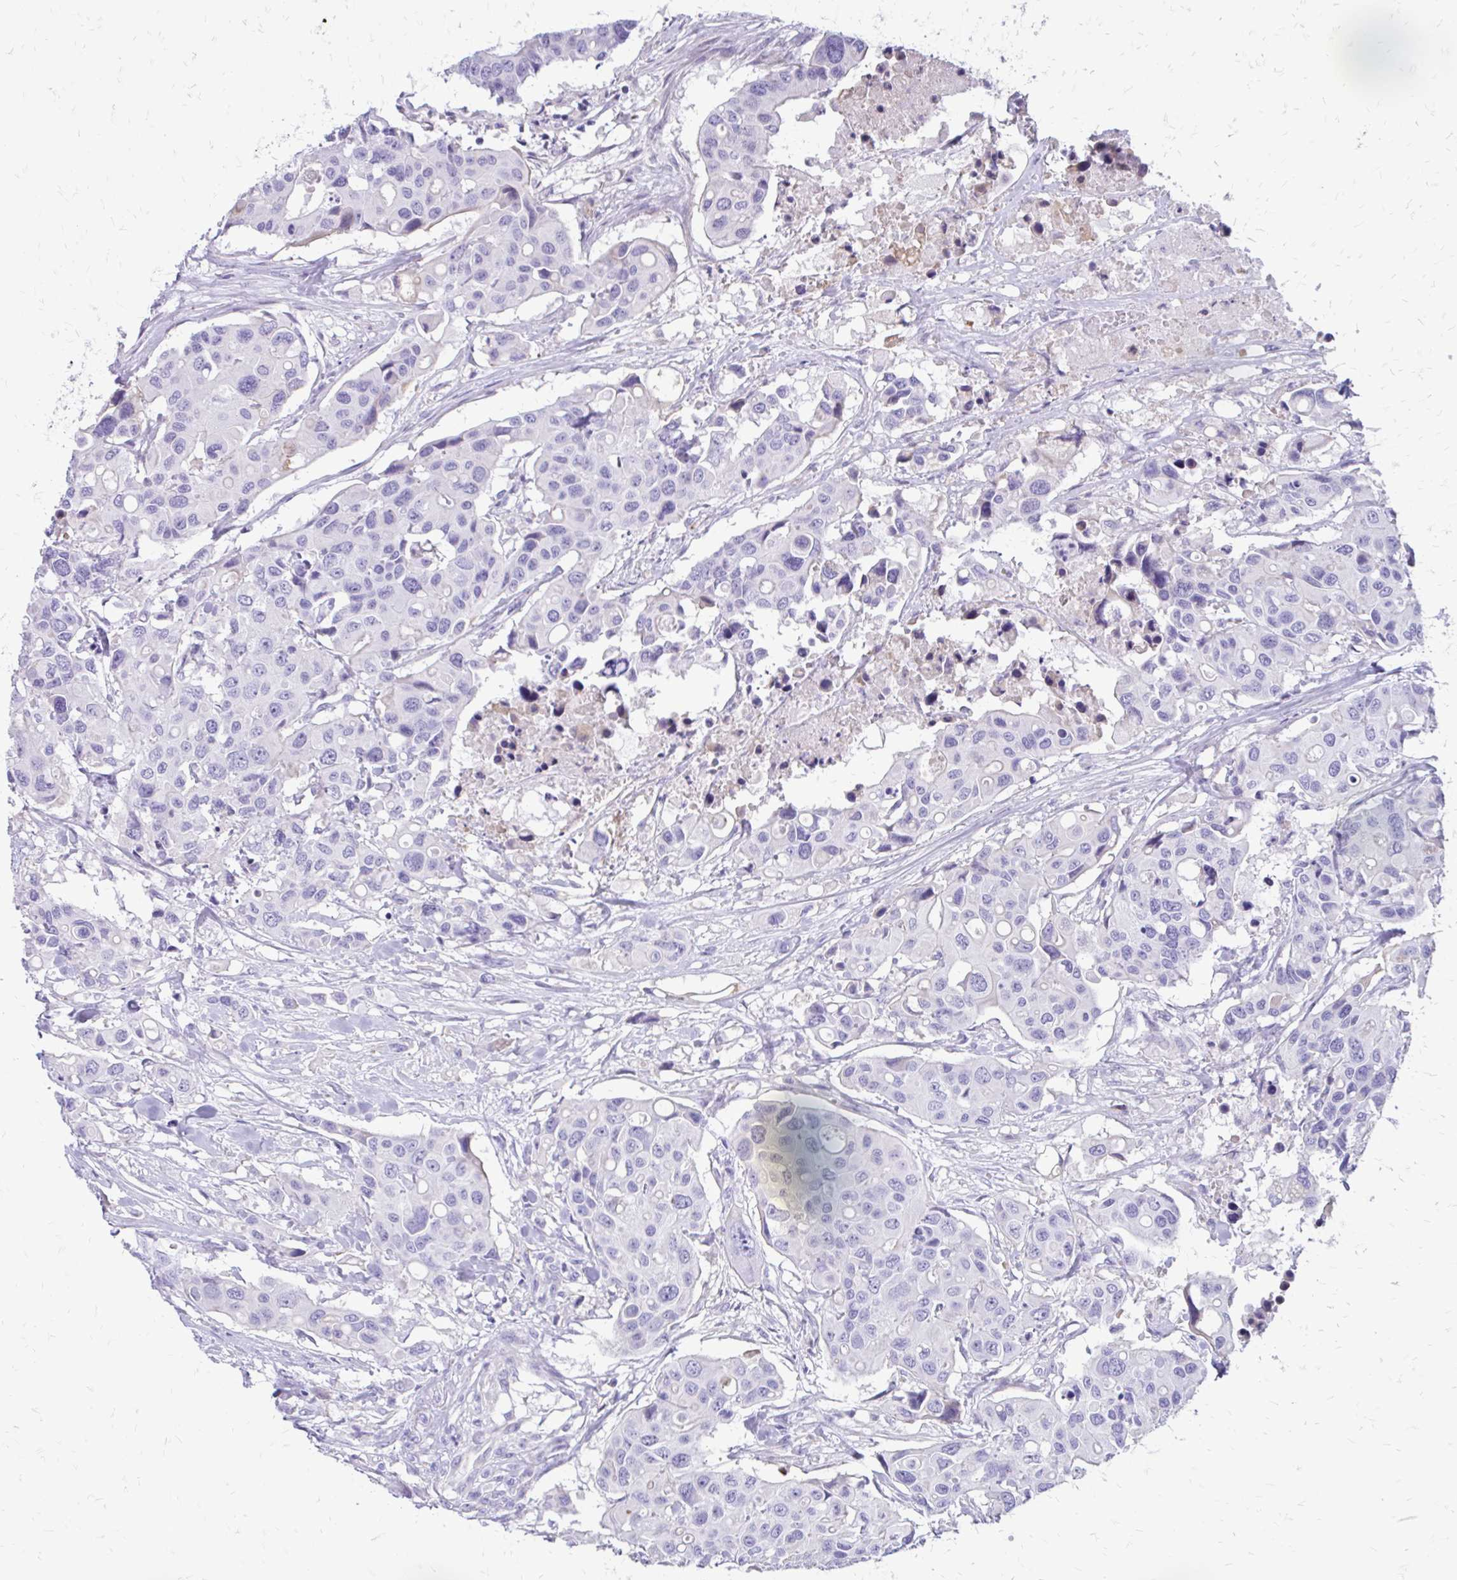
{"staining": {"intensity": "negative", "quantity": "none", "location": "none"}, "tissue": "colorectal cancer", "cell_type": "Tumor cells", "image_type": "cancer", "snomed": [{"axis": "morphology", "description": "Adenocarcinoma, NOS"}, {"axis": "topography", "description": "Colon"}], "caption": "The immunohistochemistry (IHC) micrograph has no significant staining in tumor cells of colorectal cancer tissue.", "gene": "SIGLEC11", "patient": {"sex": "male", "age": 77}}